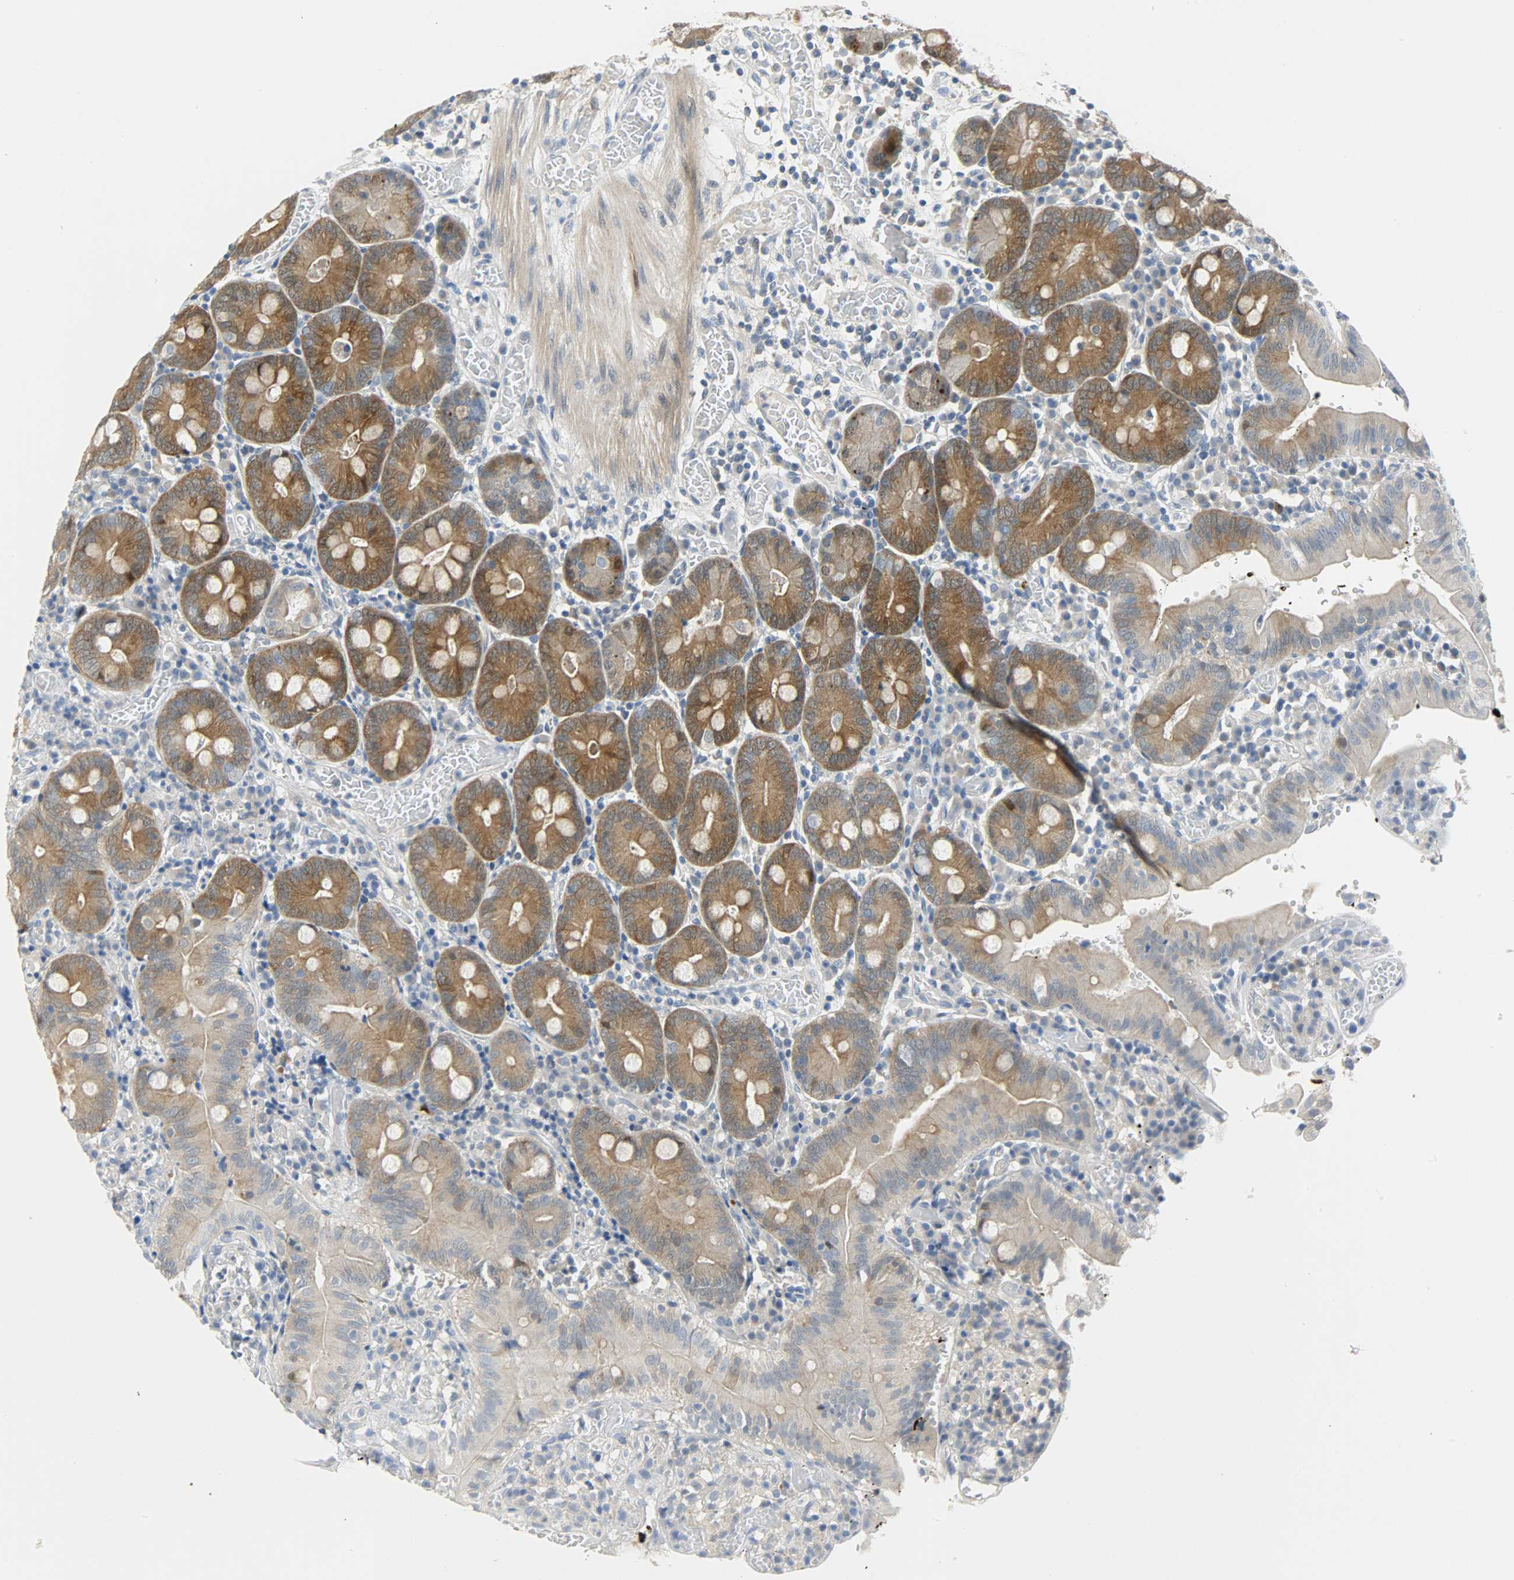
{"staining": {"intensity": "moderate", "quantity": "25%-75%", "location": "cytoplasmic/membranous"}, "tissue": "small intestine", "cell_type": "Glandular cells", "image_type": "normal", "snomed": [{"axis": "morphology", "description": "Normal tissue, NOS"}, {"axis": "topography", "description": "Small intestine"}], "caption": "Immunohistochemical staining of unremarkable small intestine displays moderate cytoplasmic/membranous protein staining in approximately 25%-75% of glandular cells.", "gene": "EIF4EBP1", "patient": {"sex": "male", "age": 71}}